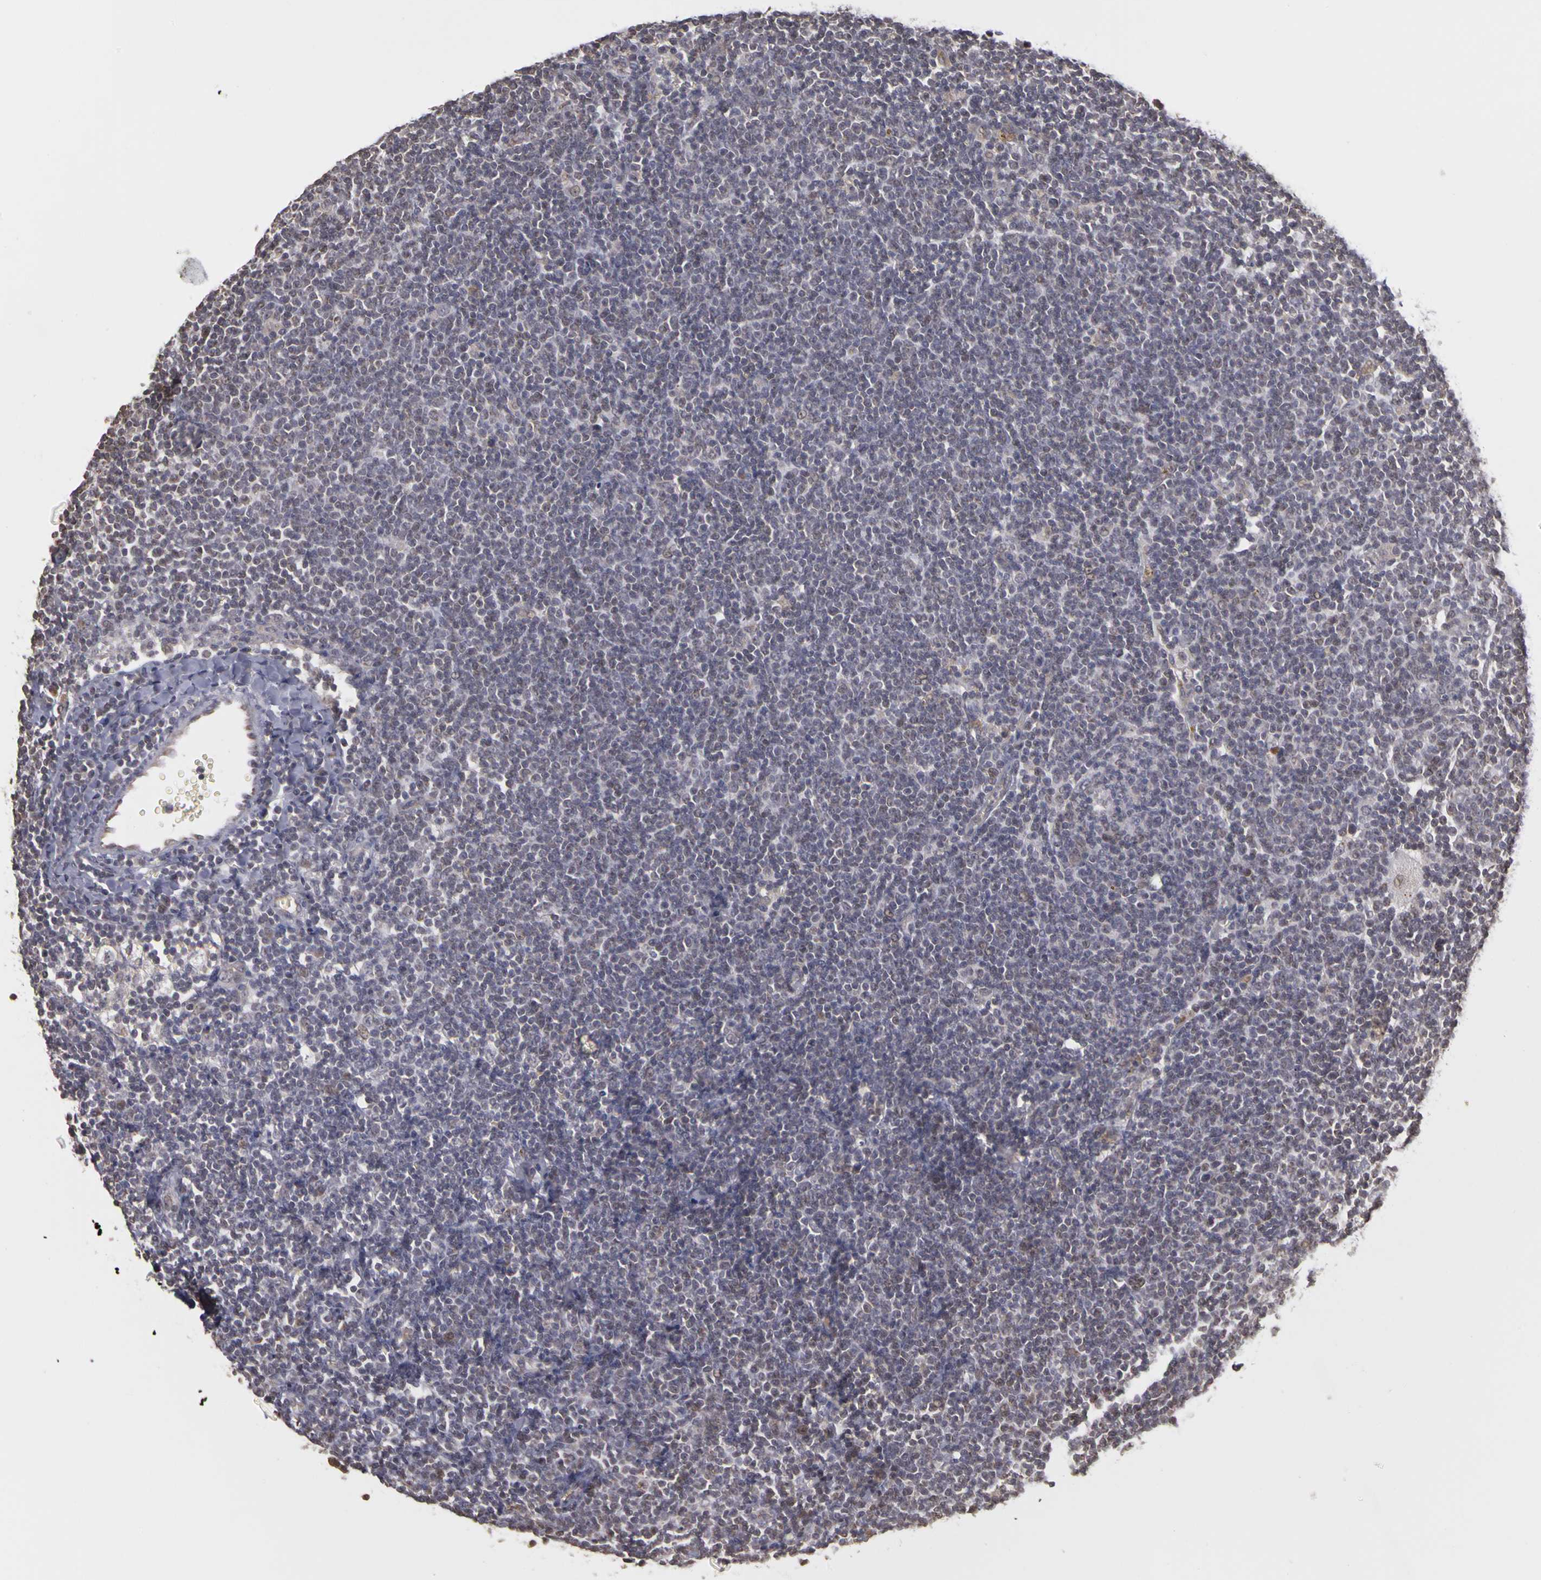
{"staining": {"intensity": "negative", "quantity": "none", "location": "none"}, "tissue": "lymphoma", "cell_type": "Tumor cells", "image_type": "cancer", "snomed": [{"axis": "morphology", "description": "Malignant lymphoma, non-Hodgkin's type, Low grade"}, {"axis": "topography", "description": "Lymph node"}], "caption": "Low-grade malignant lymphoma, non-Hodgkin's type was stained to show a protein in brown. There is no significant staining in tumor cells.", "gene": "FRMD7", "patient": {"sex": "male", "age": 65}}